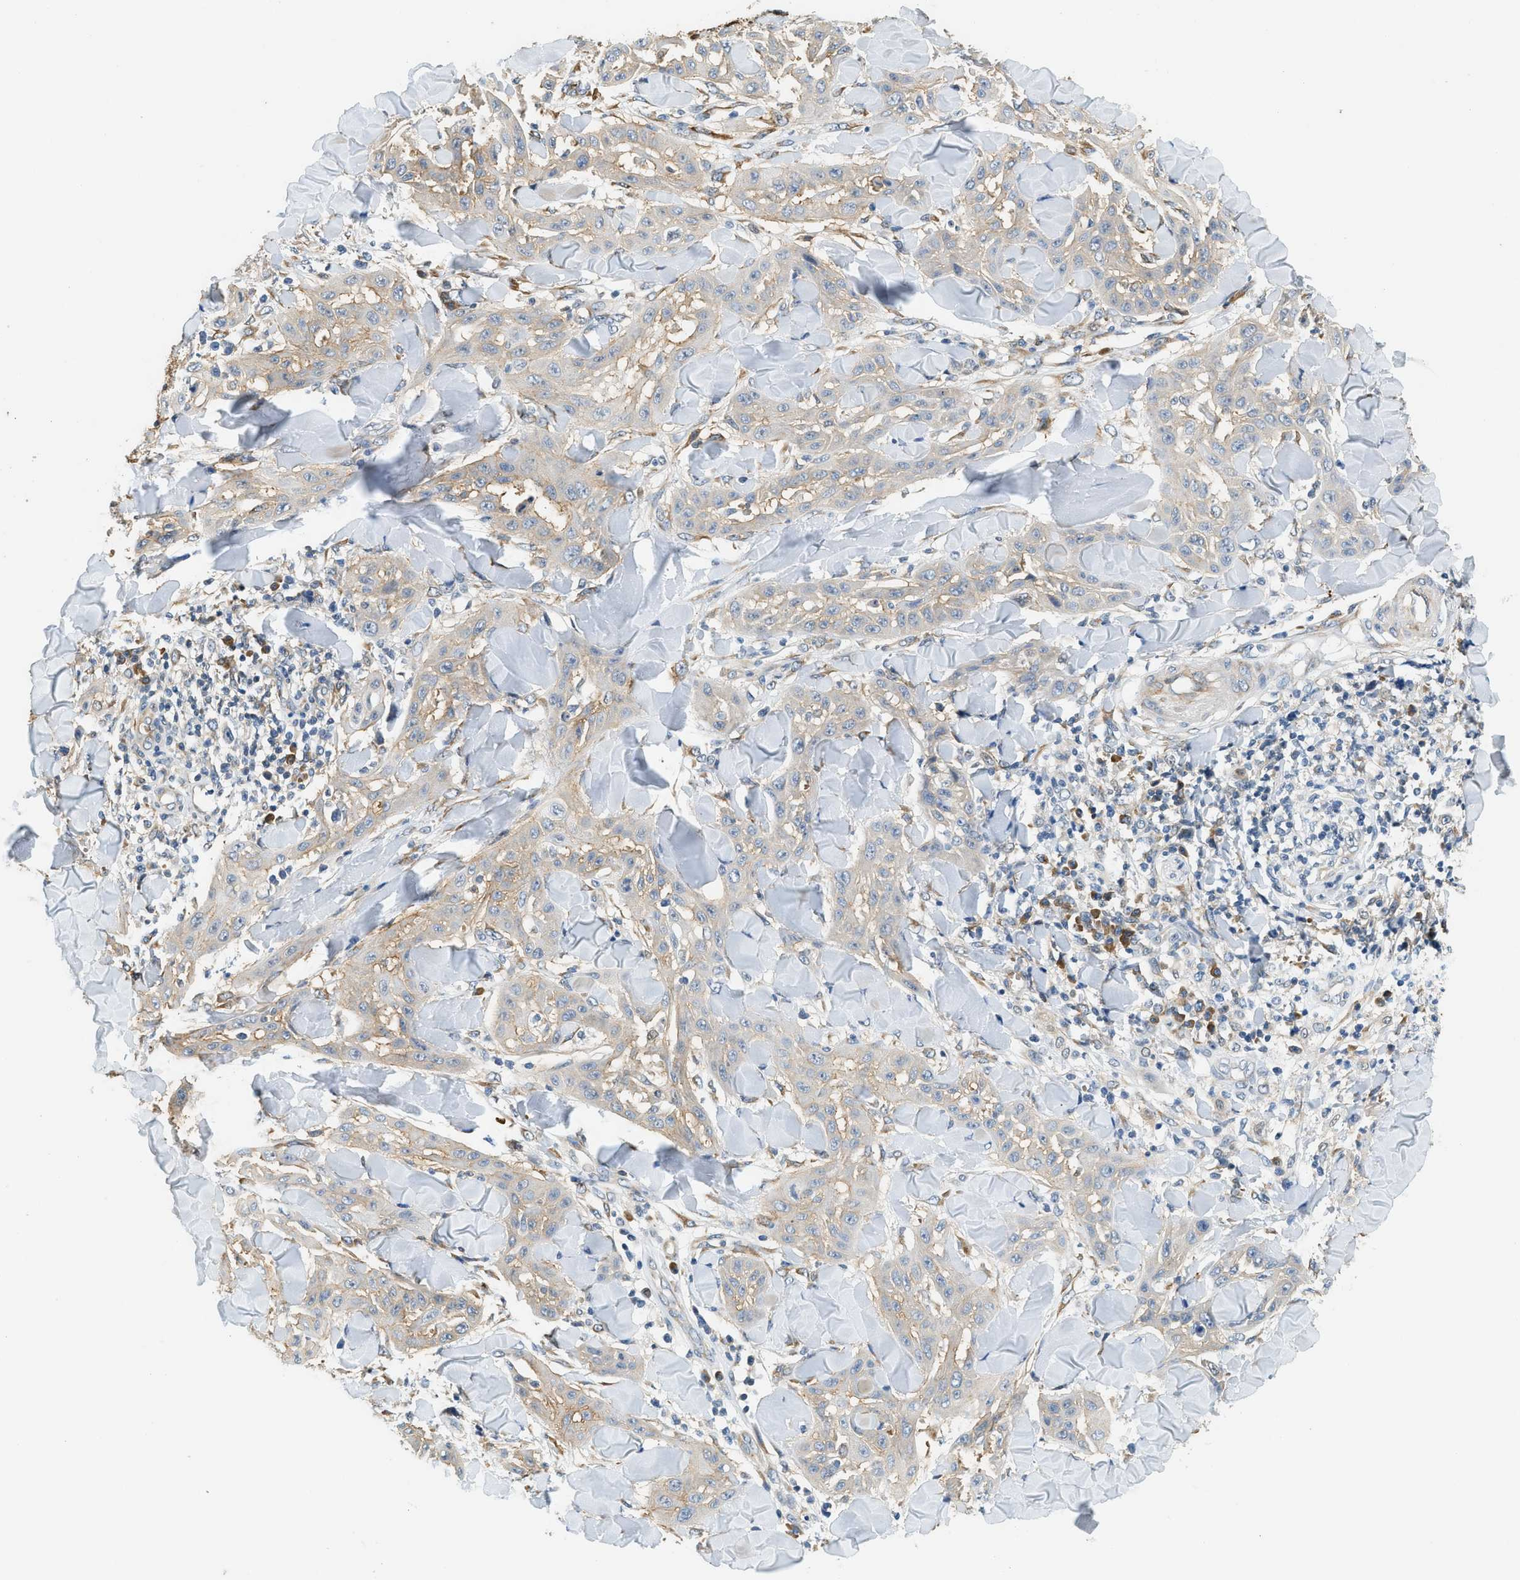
{"staining": {"intensity": "weak", "quantity": "<25%", "location": "cytoplasmic/membranous"}, "tissue": "skin cancer", "cell_type": "Tumor cells", "image_type": "cancer", "snomed": [{"axis": "morphology", "description": "Squamous cell carcinoma, NOS"}, {"axis": "topography", "description": "Skin"}], "caption": "Tumor cells are negative for brown protein staining in squamous cell carcinoma (skin). (Brightfield microscopy of DAB IHC at high magnification).", "gene": "CYTH2", "patient": {"sex": "male", "age": 24}}